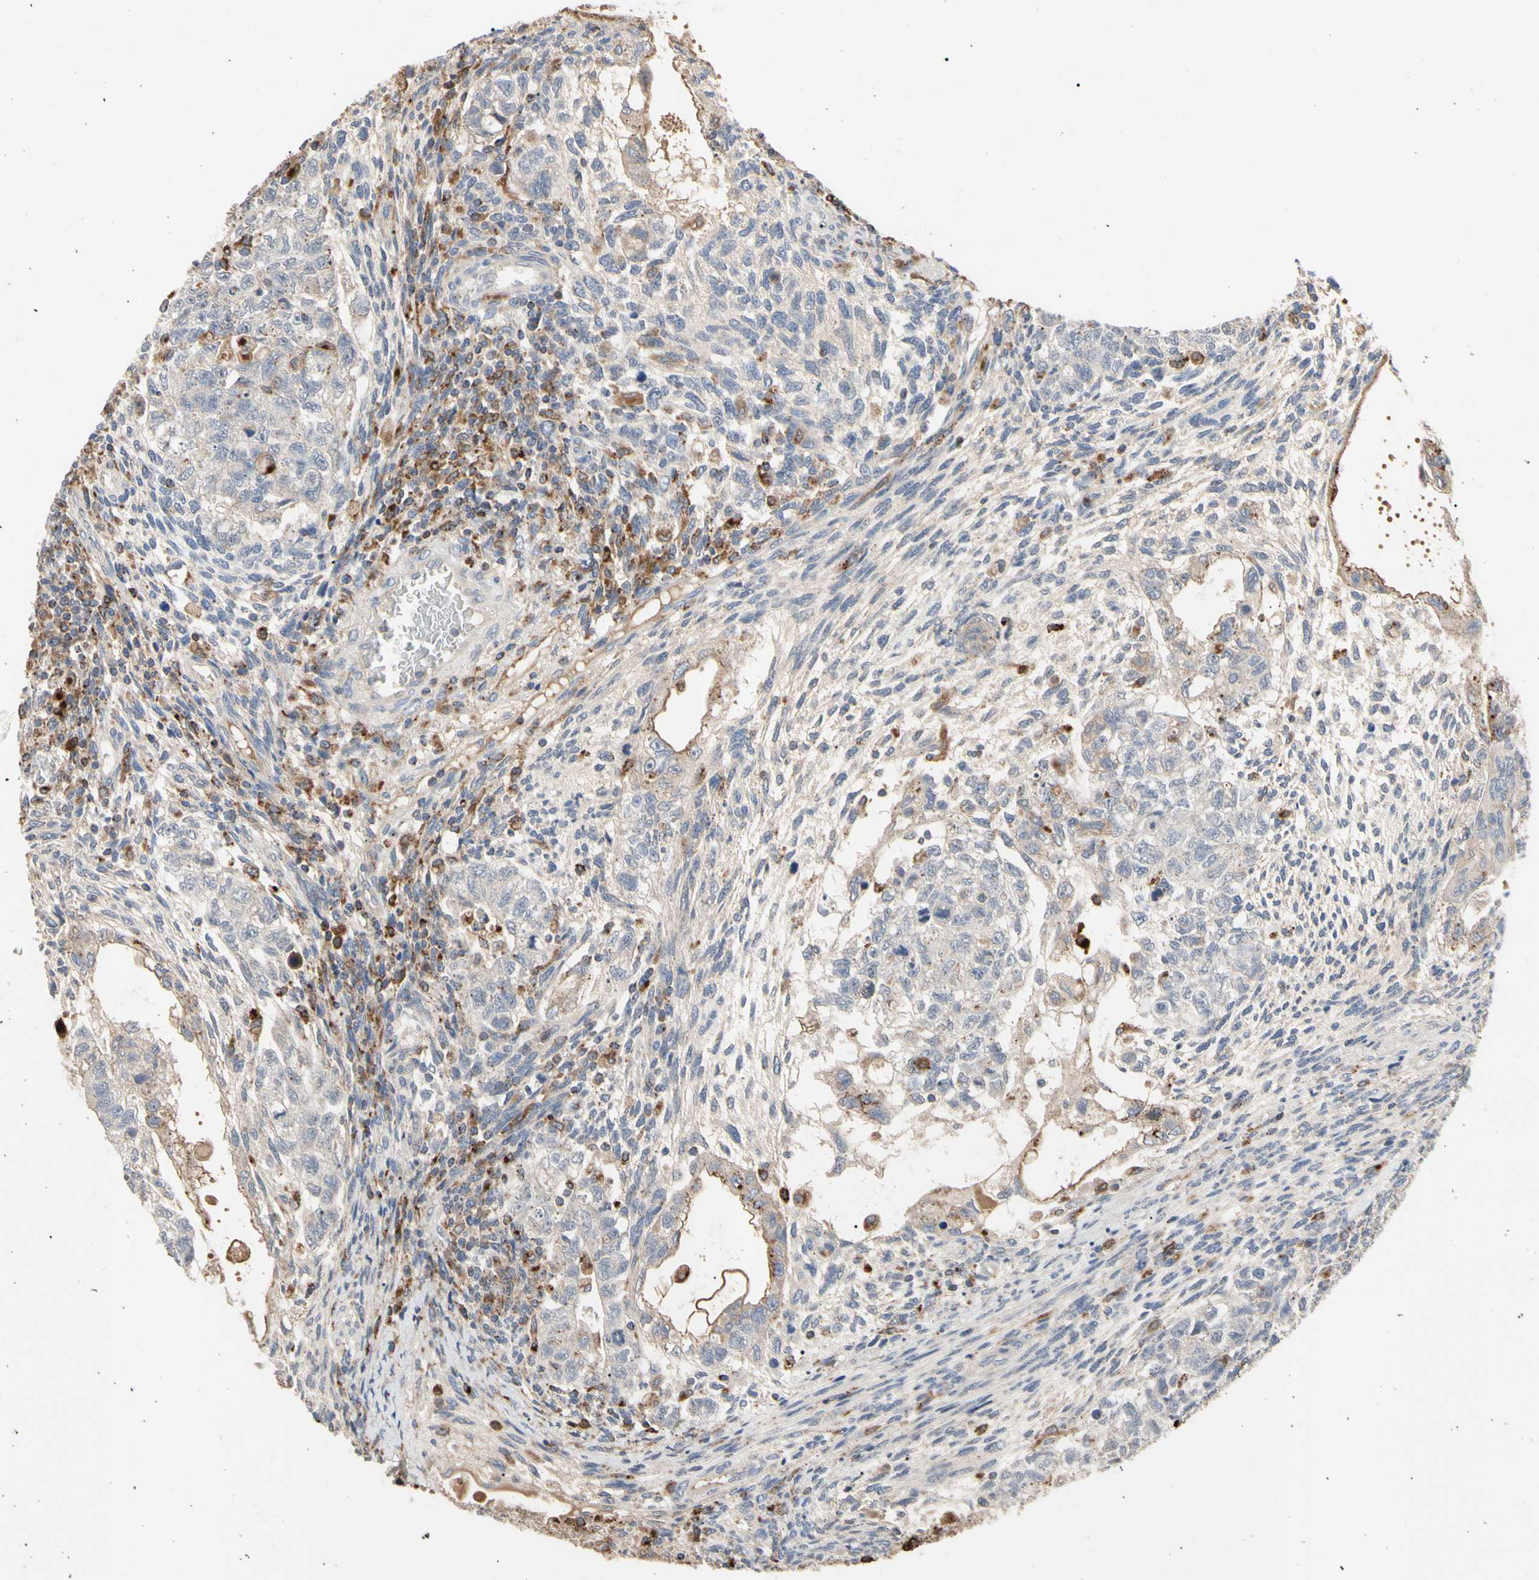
{"staining": {"intensity": "weak", "quantity": "25%-75%", "location": "cytoplasmic/membranous"}, "tissue": "testis cancer", "cell_type": "Tumor cells", "image_type": "cancer", "snomed": [{"axis": "morphology", "description": "Normal tissue, NOS"}, {"axis": "morphology", "description": "Carcinoma, Embryonal, NOS"}, {"axis": "topography", "description": "Testis"}], "caption": "High-power microscopy captured an immunohistochemistry (IHC) photomicrograph of testis cancer (embryonal carcinoma), revealing weak cytoplasmic/membranous positivity in about 25%-75% of tumor cells.", "gene": "ADA2", "patient": {"sex": "male", "age": 36}}